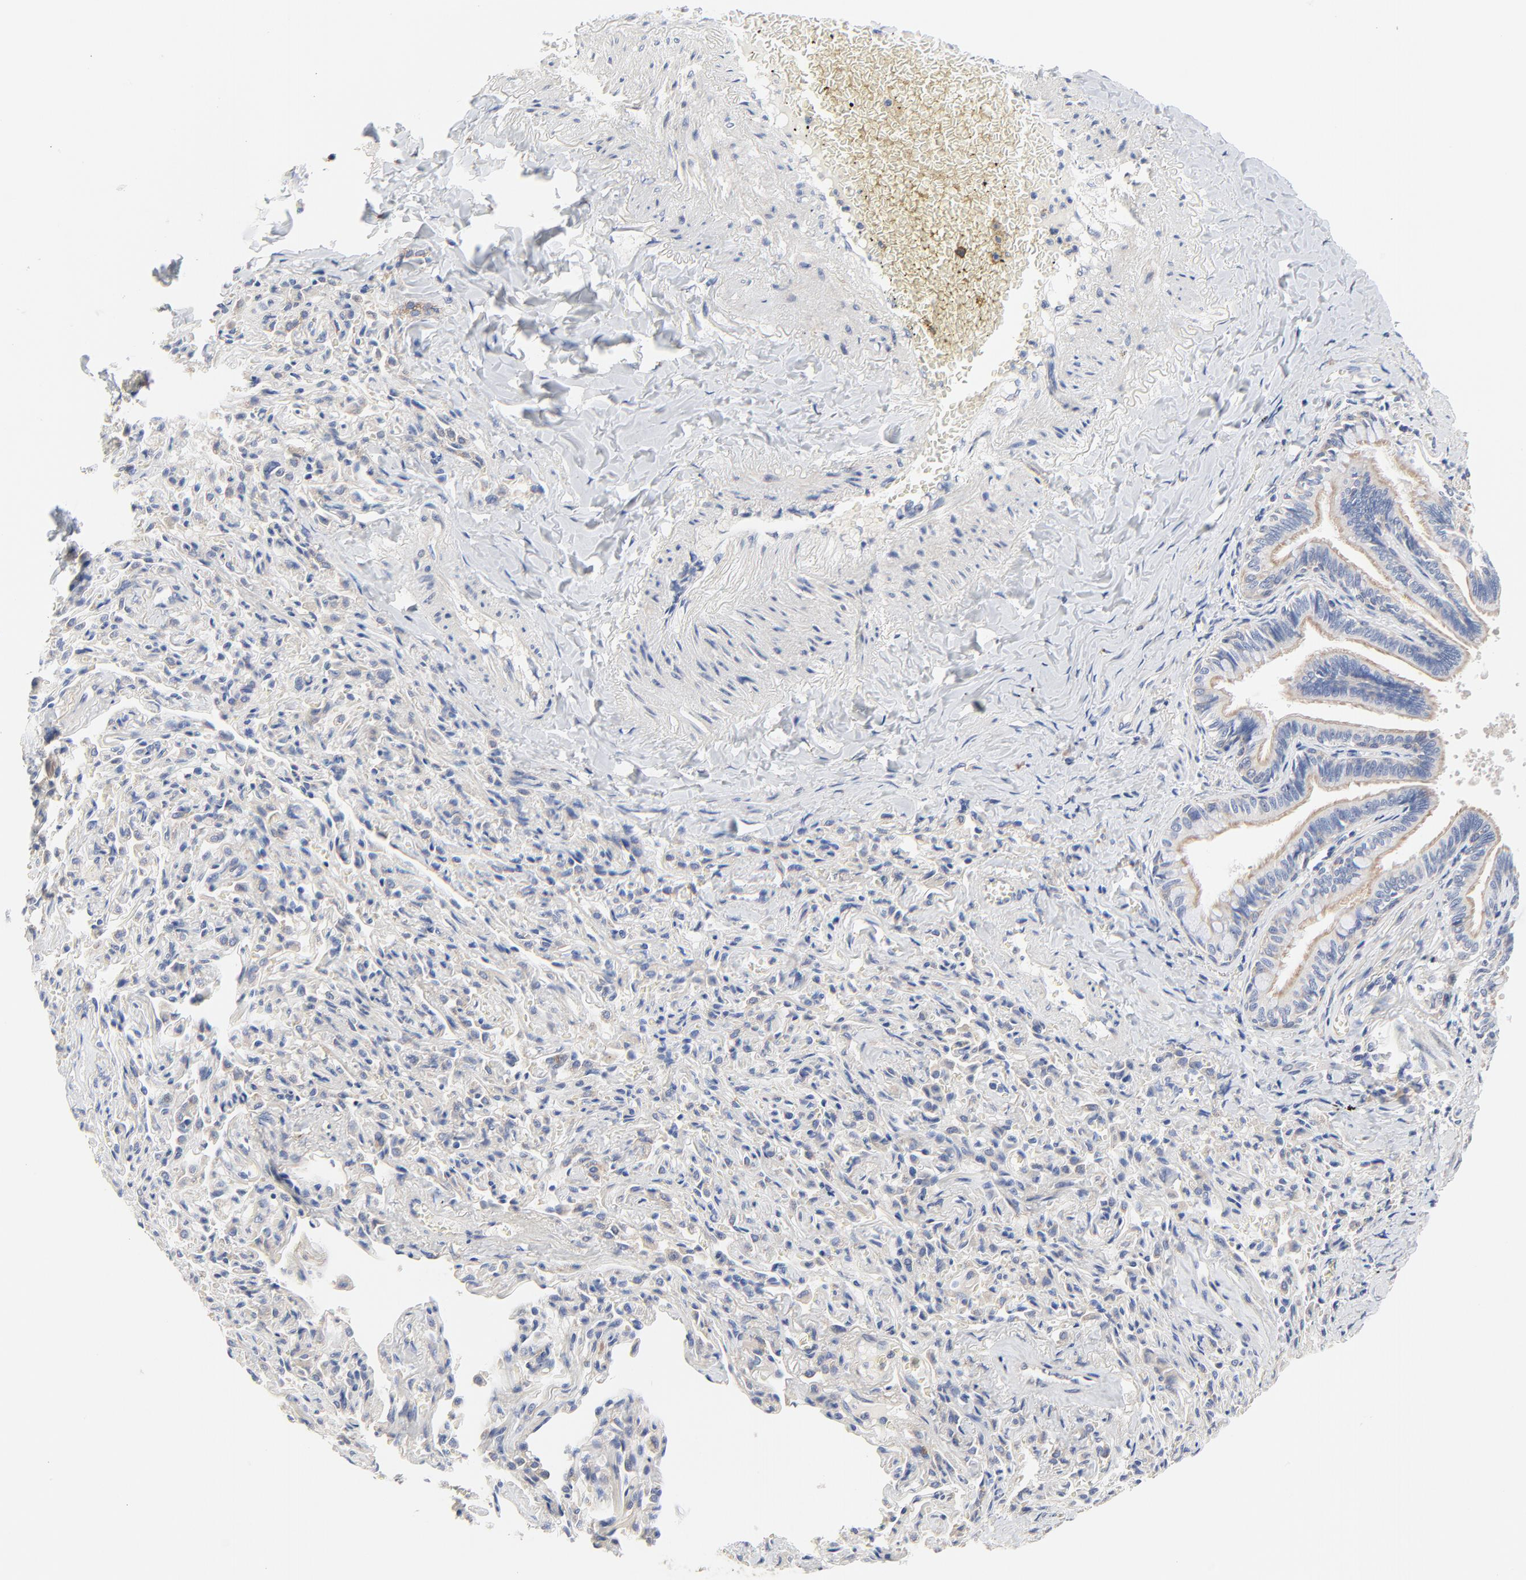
{"staining": {"intensity": "weak", "quantity": "25%-75%", "location": "cytoplasmic/membranous"}, "tissue": "bronchus", "cell_type": "Respiratory epithelial cells", "image_type": "normal", "snomed": [{"axis": "morphology", "description": "Normal tissue, NOS"}, {"axis": "topography", "description": "Lung"}], "caption": "Immunohistochemistry micrograph of unremarkable human bronchus stained for a protein (brown), which reveals low levels of weak cytoplasmic/membranous staining in approximately 25%-75% of respiratory epithelial cells.", "gene": "VAV2", "patient": {"sex": "male", "age": 64}}